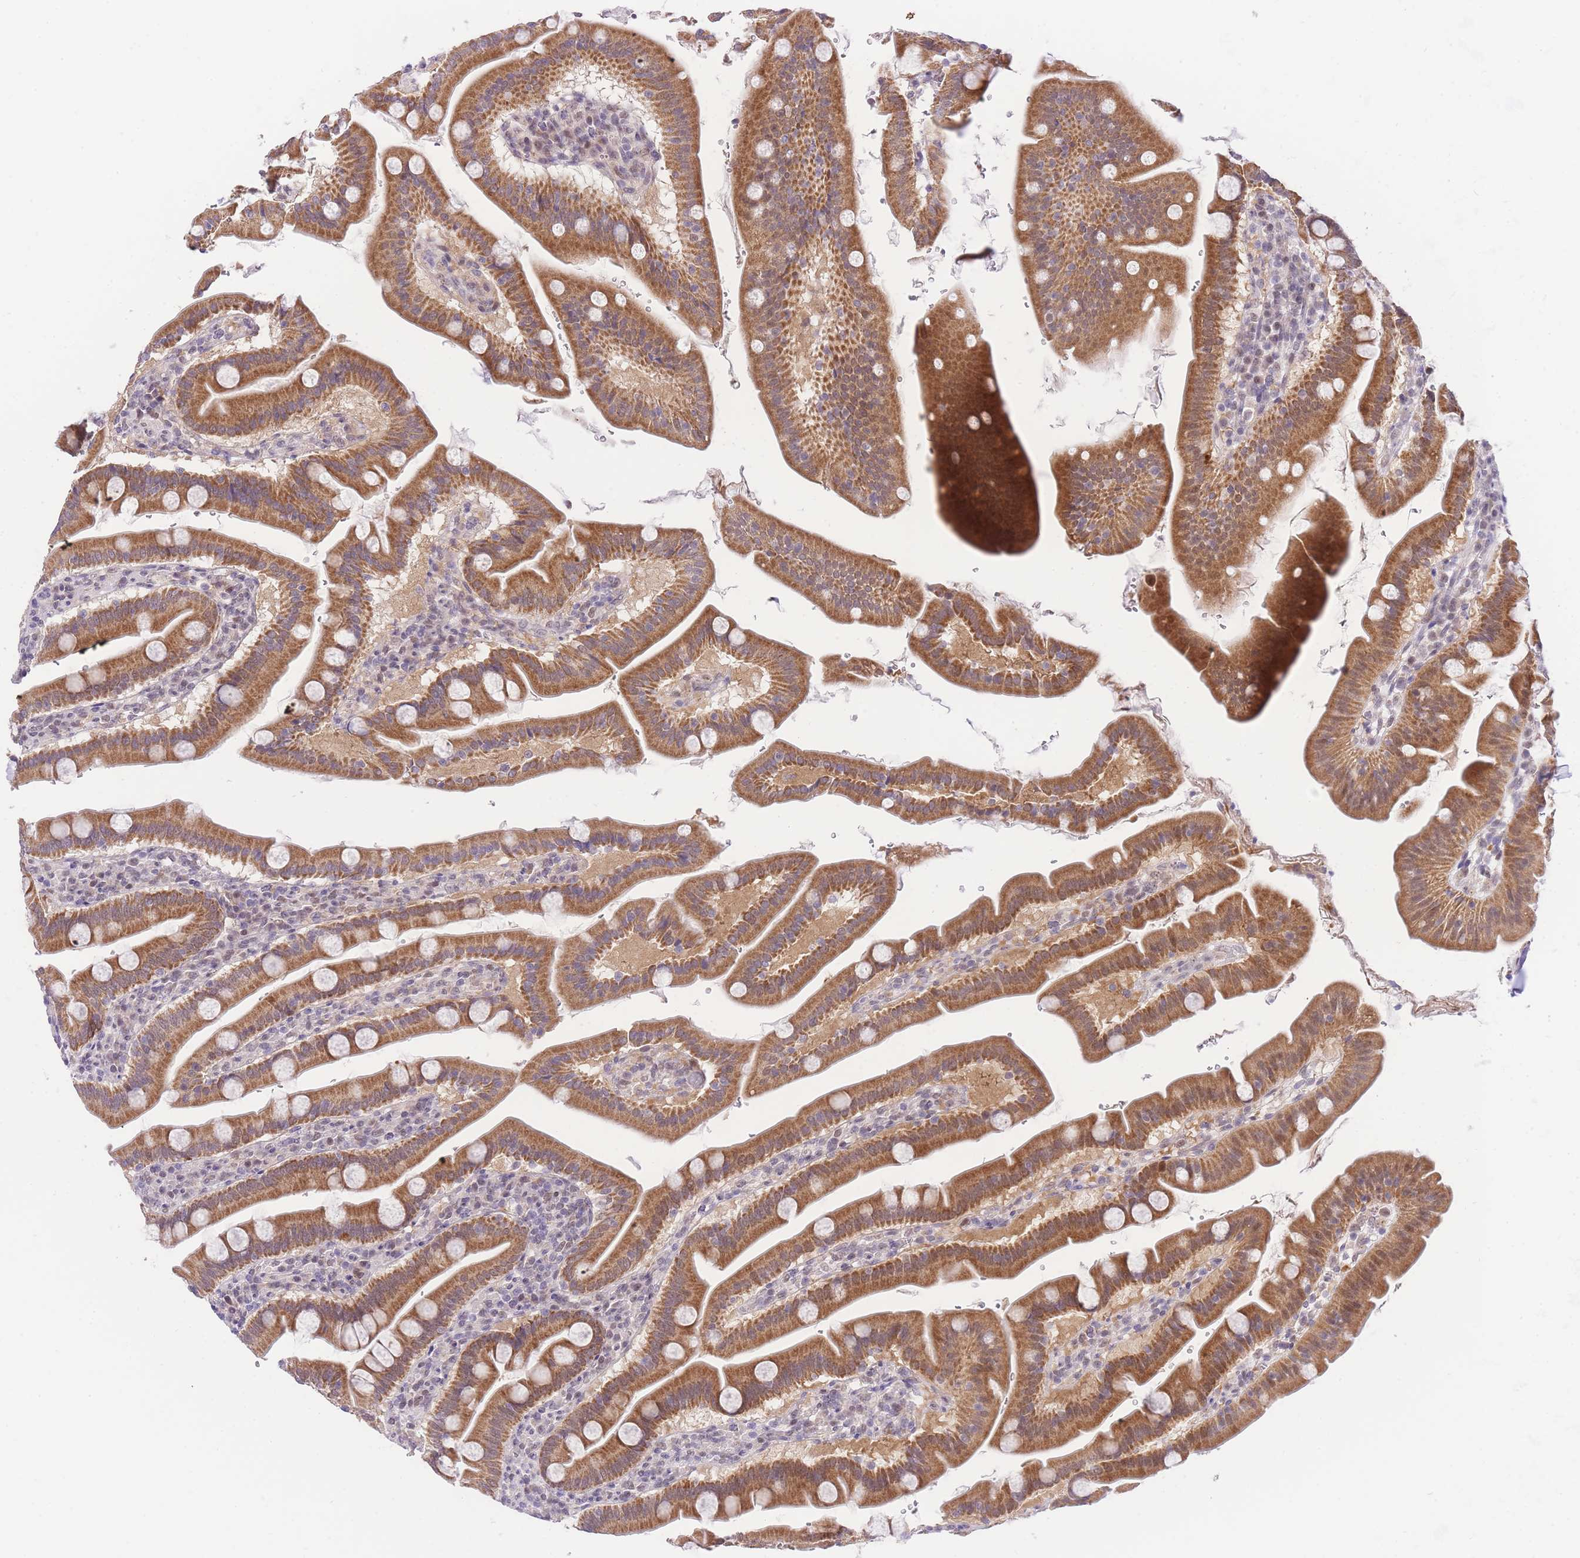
{"staining": {"intensity": "moderate", "quantity": ">75%", "location": "cytoplasmic/membranous"}, "tissue": "duodenum", "cell_type": "Glandular cells", "image_type": "normal", "snomed": [{"axis": "morphology", "description": "Normal tissue, NOS"}, {"axis": "morphology", "description": "Adenocarcinoma, NOS"}, {"axis": "topography", "description": "Pancreas"}, {"axis": "topography", "description": "Duodenum"}], "caption": "Human duodenum stained for a protein (brown) demonstrates moderate cytoplasmic/membranous positive positivity in approximately >75% of glandular cells.", "gene": "UBXN7", "patient": {"sex": "male", "age": 50}}